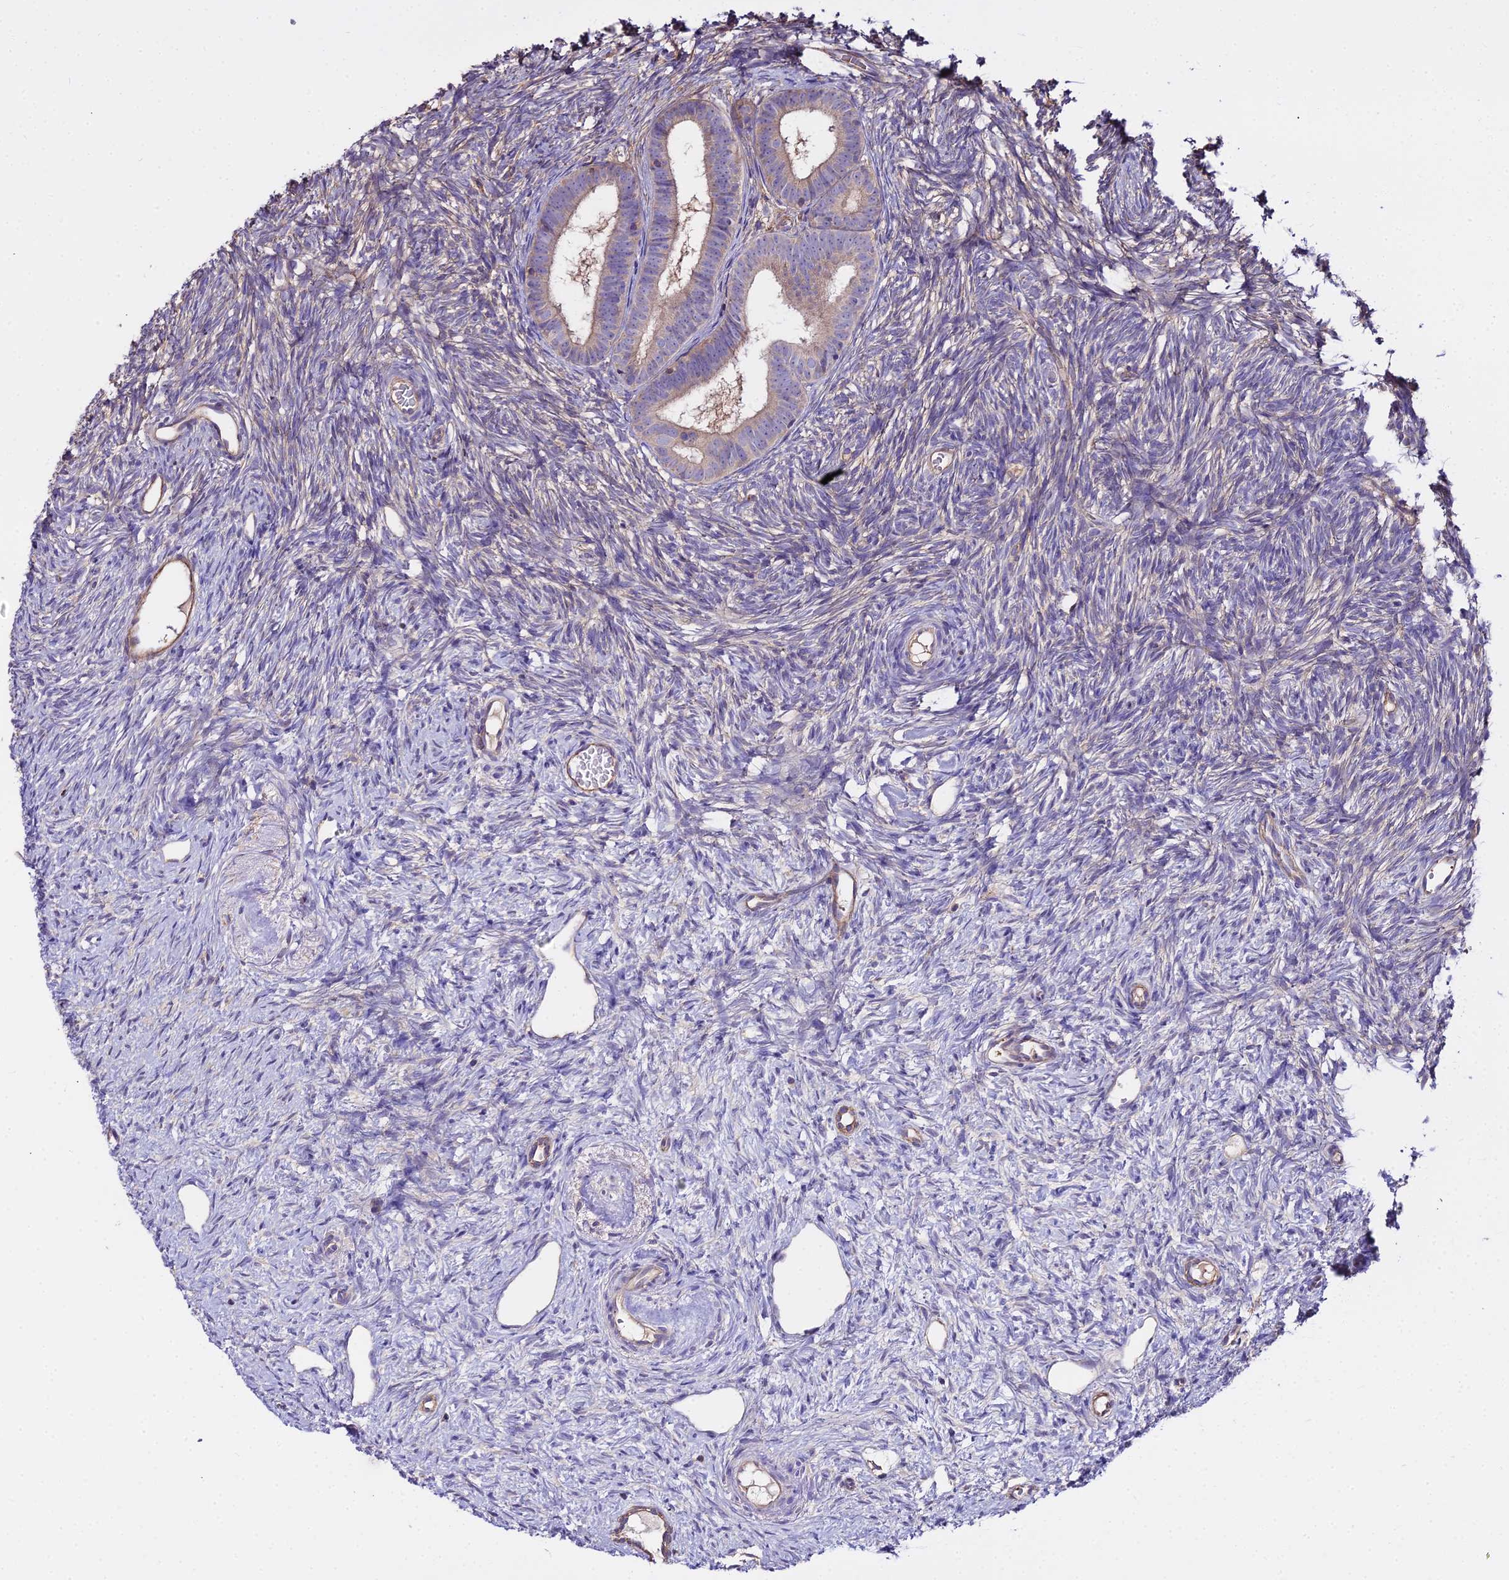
{"staining": {"intensity": "negative", "quantity": "none", "location": "none"}, "tissue": "ovary", "cell_type": "Ovarian stroma cells", "image_type": "normal", "snomed": [{"axis": "morphology", "description": "Normal tissue, NOS"}, {"axis": "topography", "description": "Ovary"}], "caption": "IHC of unremarkable ovary displays no staining in ovarian stroma cells. Brightfield microscopy of IHC stained with DAB (brown) and hematoxylin (blue), captured at high magnification.", "gene": "GLYAT", "patient": {"sex": "female", "age": 51}}